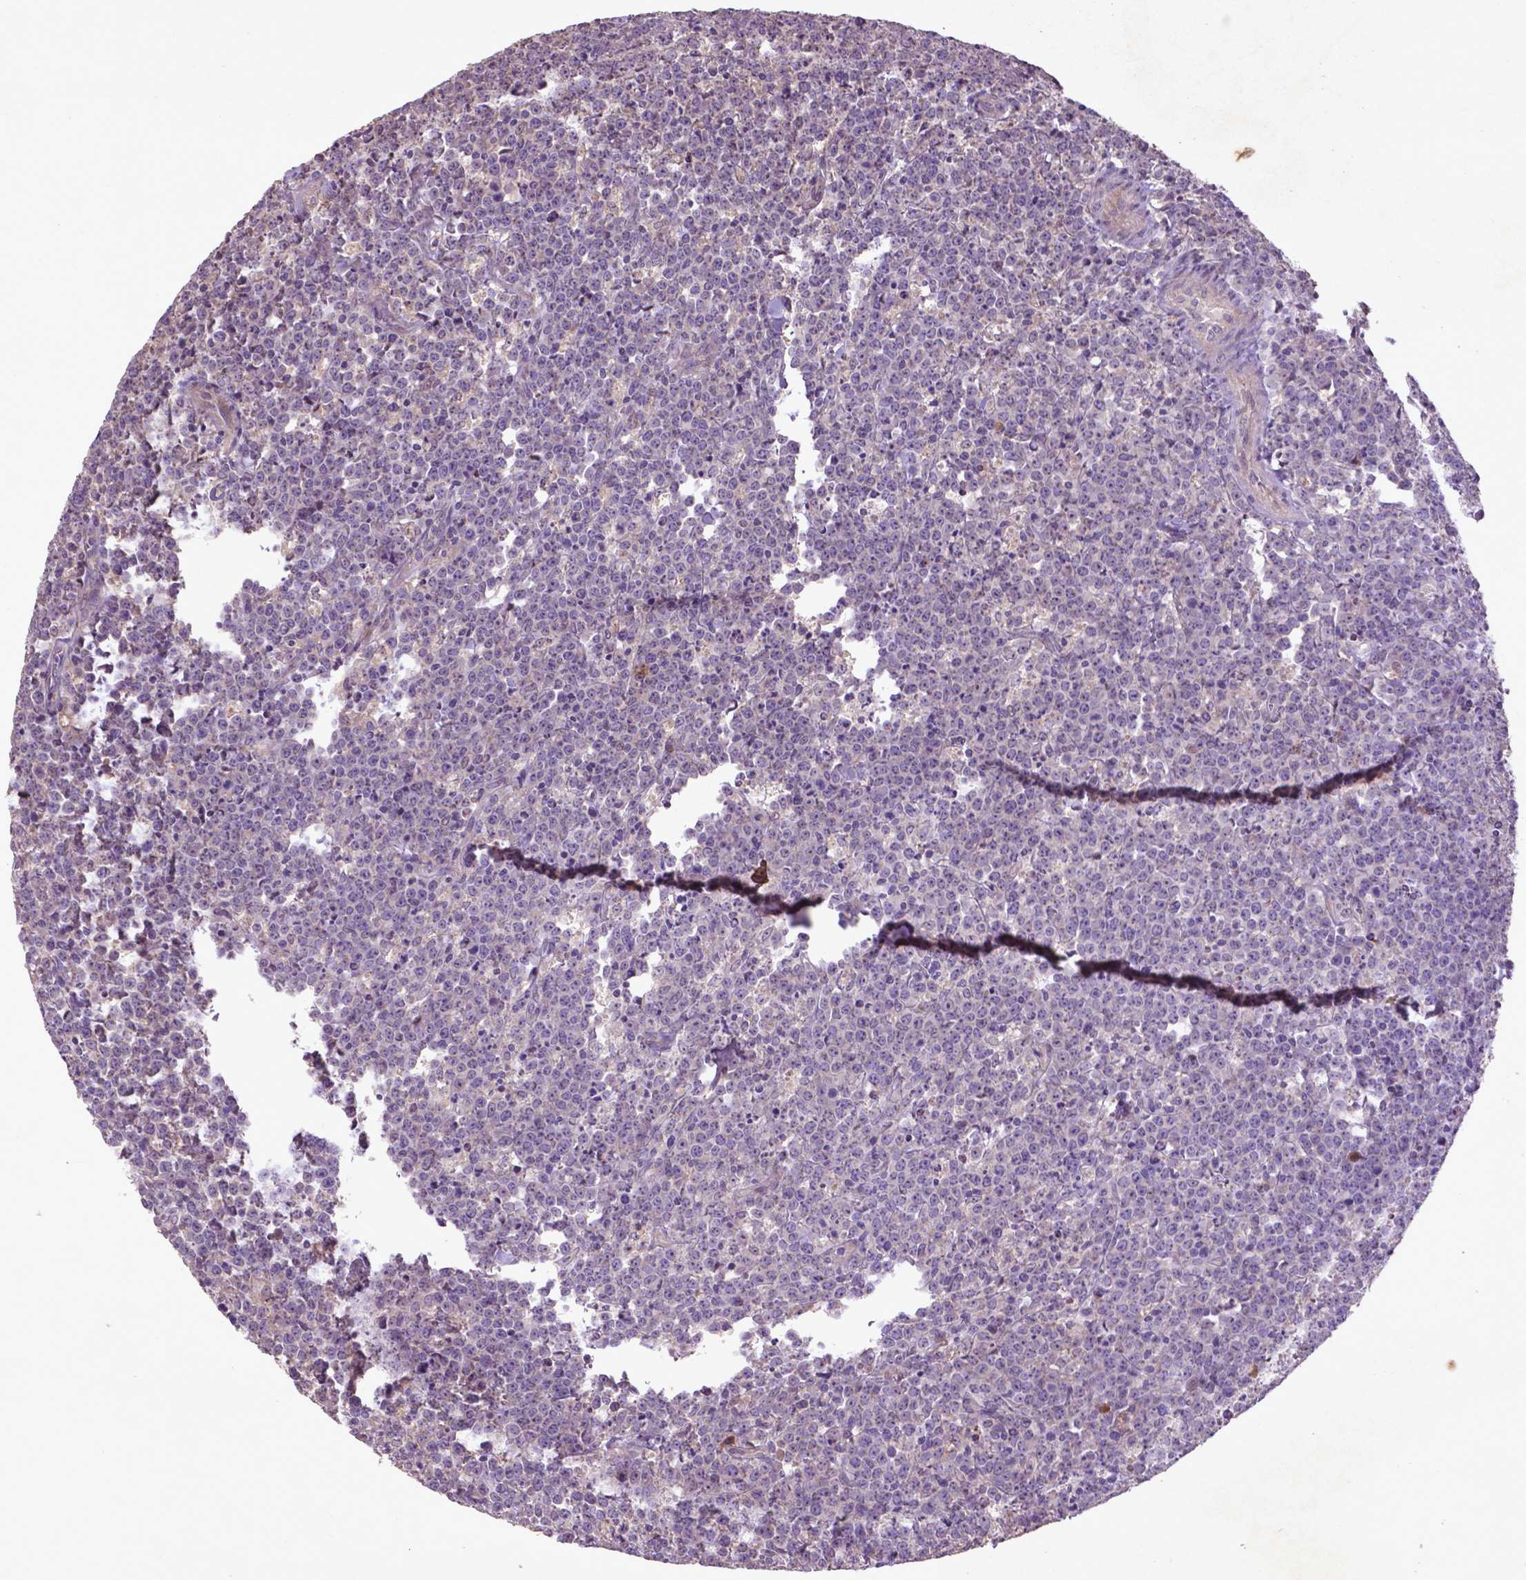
{"staining": {"intensity": "negative", "quantity": "none", "location": "none"}, "tissue": "lymphoma", "cell_type": "Tumor cells", "image_type": "cancer", "snomed": [{"axis": "morphology", "description": "Malignant lymphoma, non-Hodgkin's type, High grade"}, {"axis": "topography", "description": "Small intestine"}], "caption": "This is an immunohistochemistry (IHC) micrograph of human lymphoma. There is no staining in tumor cells.", "gene": "COQ2", "patient": {"sex": "female", "age": 56}}